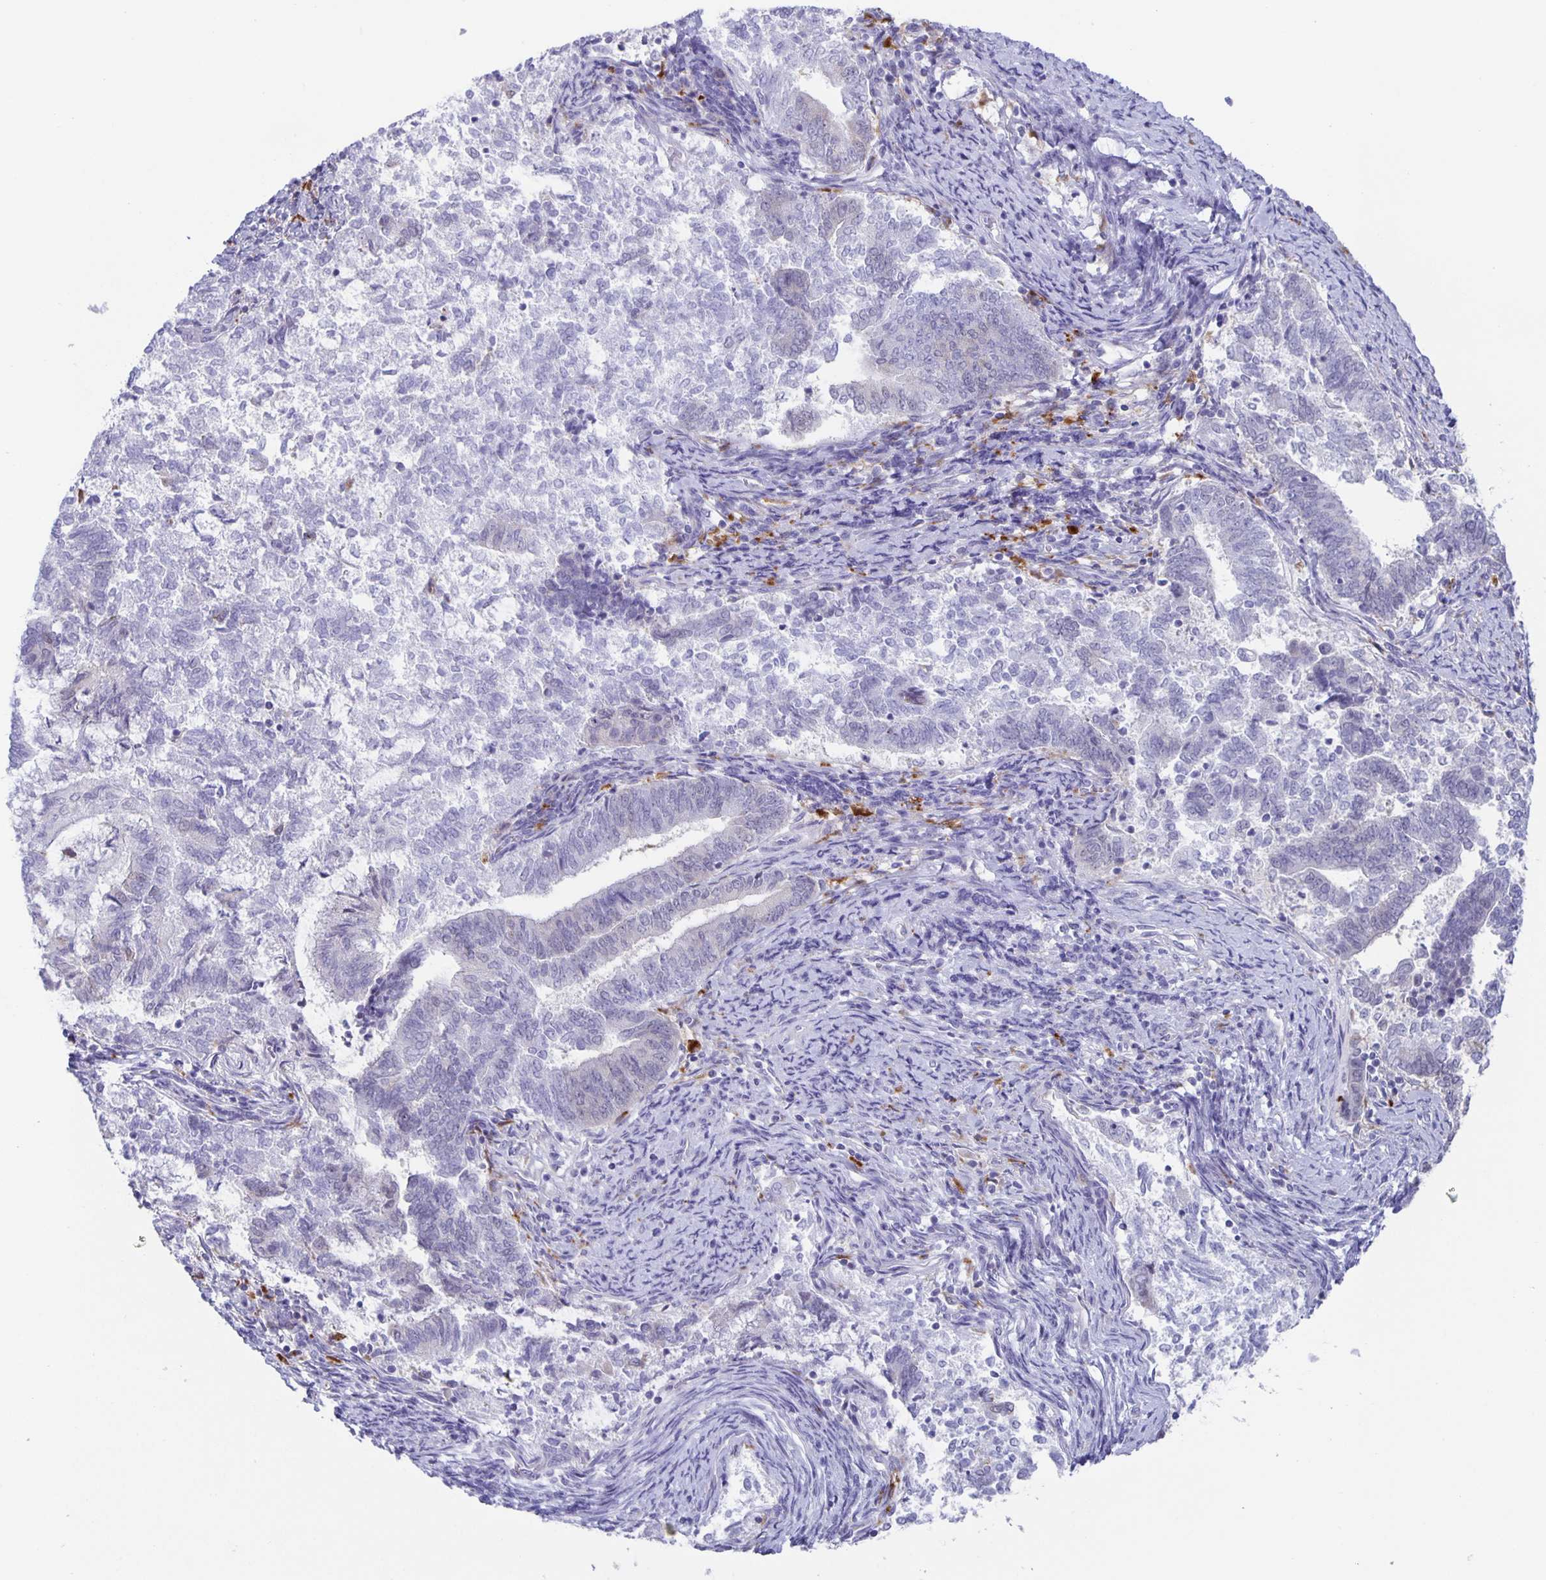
{"staining": {"intensity": "negative", "quantity": "none", "location": "none"}, "tissue": "endometrial cancer", "cell_type": "Tumor cells", "image_type": "cancer", "snomed": [{"axis": "morphology", "description": "Adenocarcinoma, NOS"}, {"axis": "topography", "description": "Endometrium"}], "caption": "Tumor cells are negative for brown protein staining in endometrial cancer (adenocarcinoma).", "gene": "LIPA", "patient": {"sex": "female", "age": 65}}